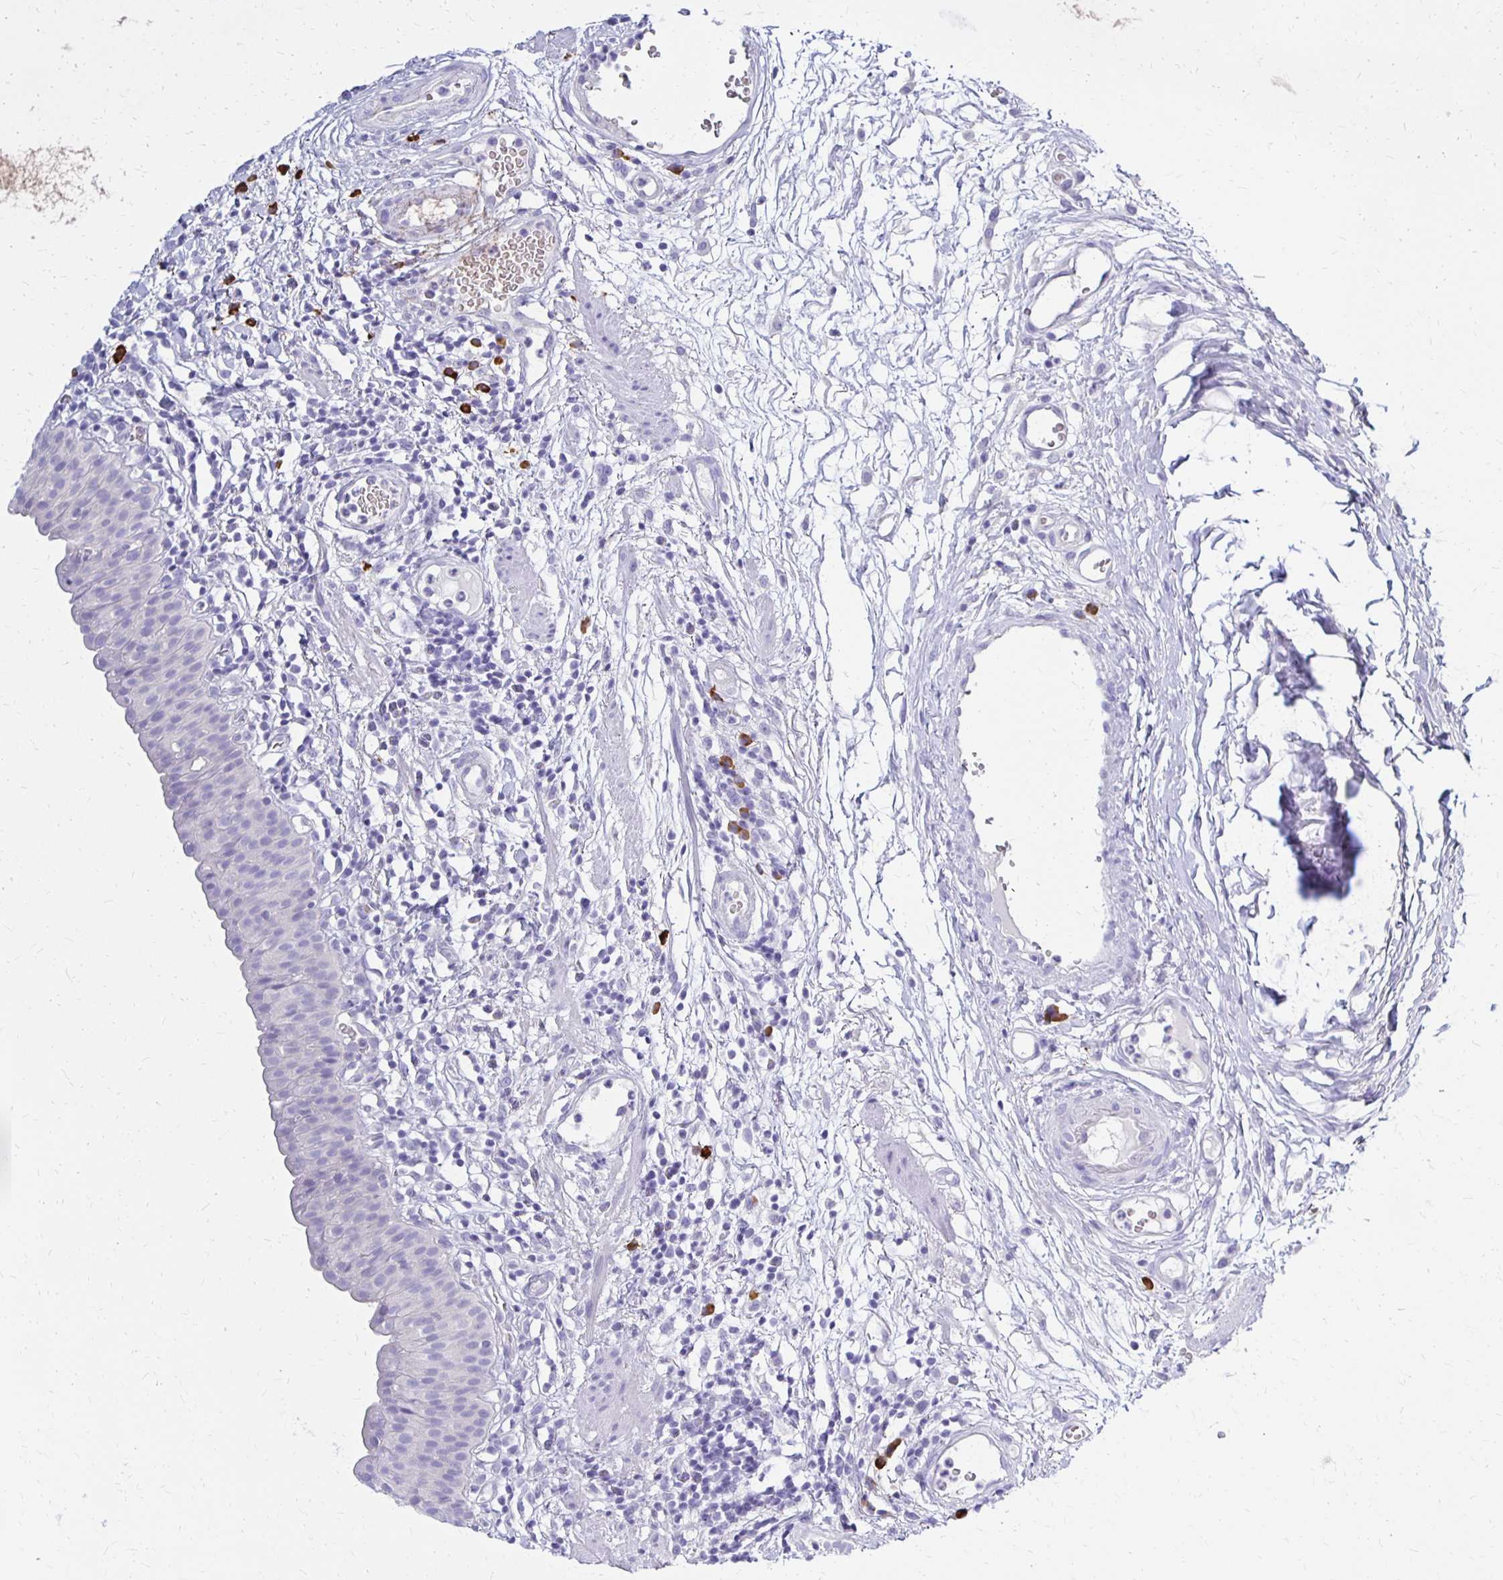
{"staining": {"intensity": "negative", "quantity": "none", "location": "none"}, "tissue": "urinary bladder", "cell_type": "Urothelial cells", "image_type": "normal", "snomed": [{"axis": "morphology", "description": "Normal tissue, NOS"}, {"axis": "morphology", "description": "Inflammation, NOS"}, {"axis": "topography", "description": "Urinary bladder"}], "caption": "The image exhibits no staining of urothelial cells in normal urinary bladder.", "gene": "FNTB", "patient": {"sex": "male", "age": 57}}